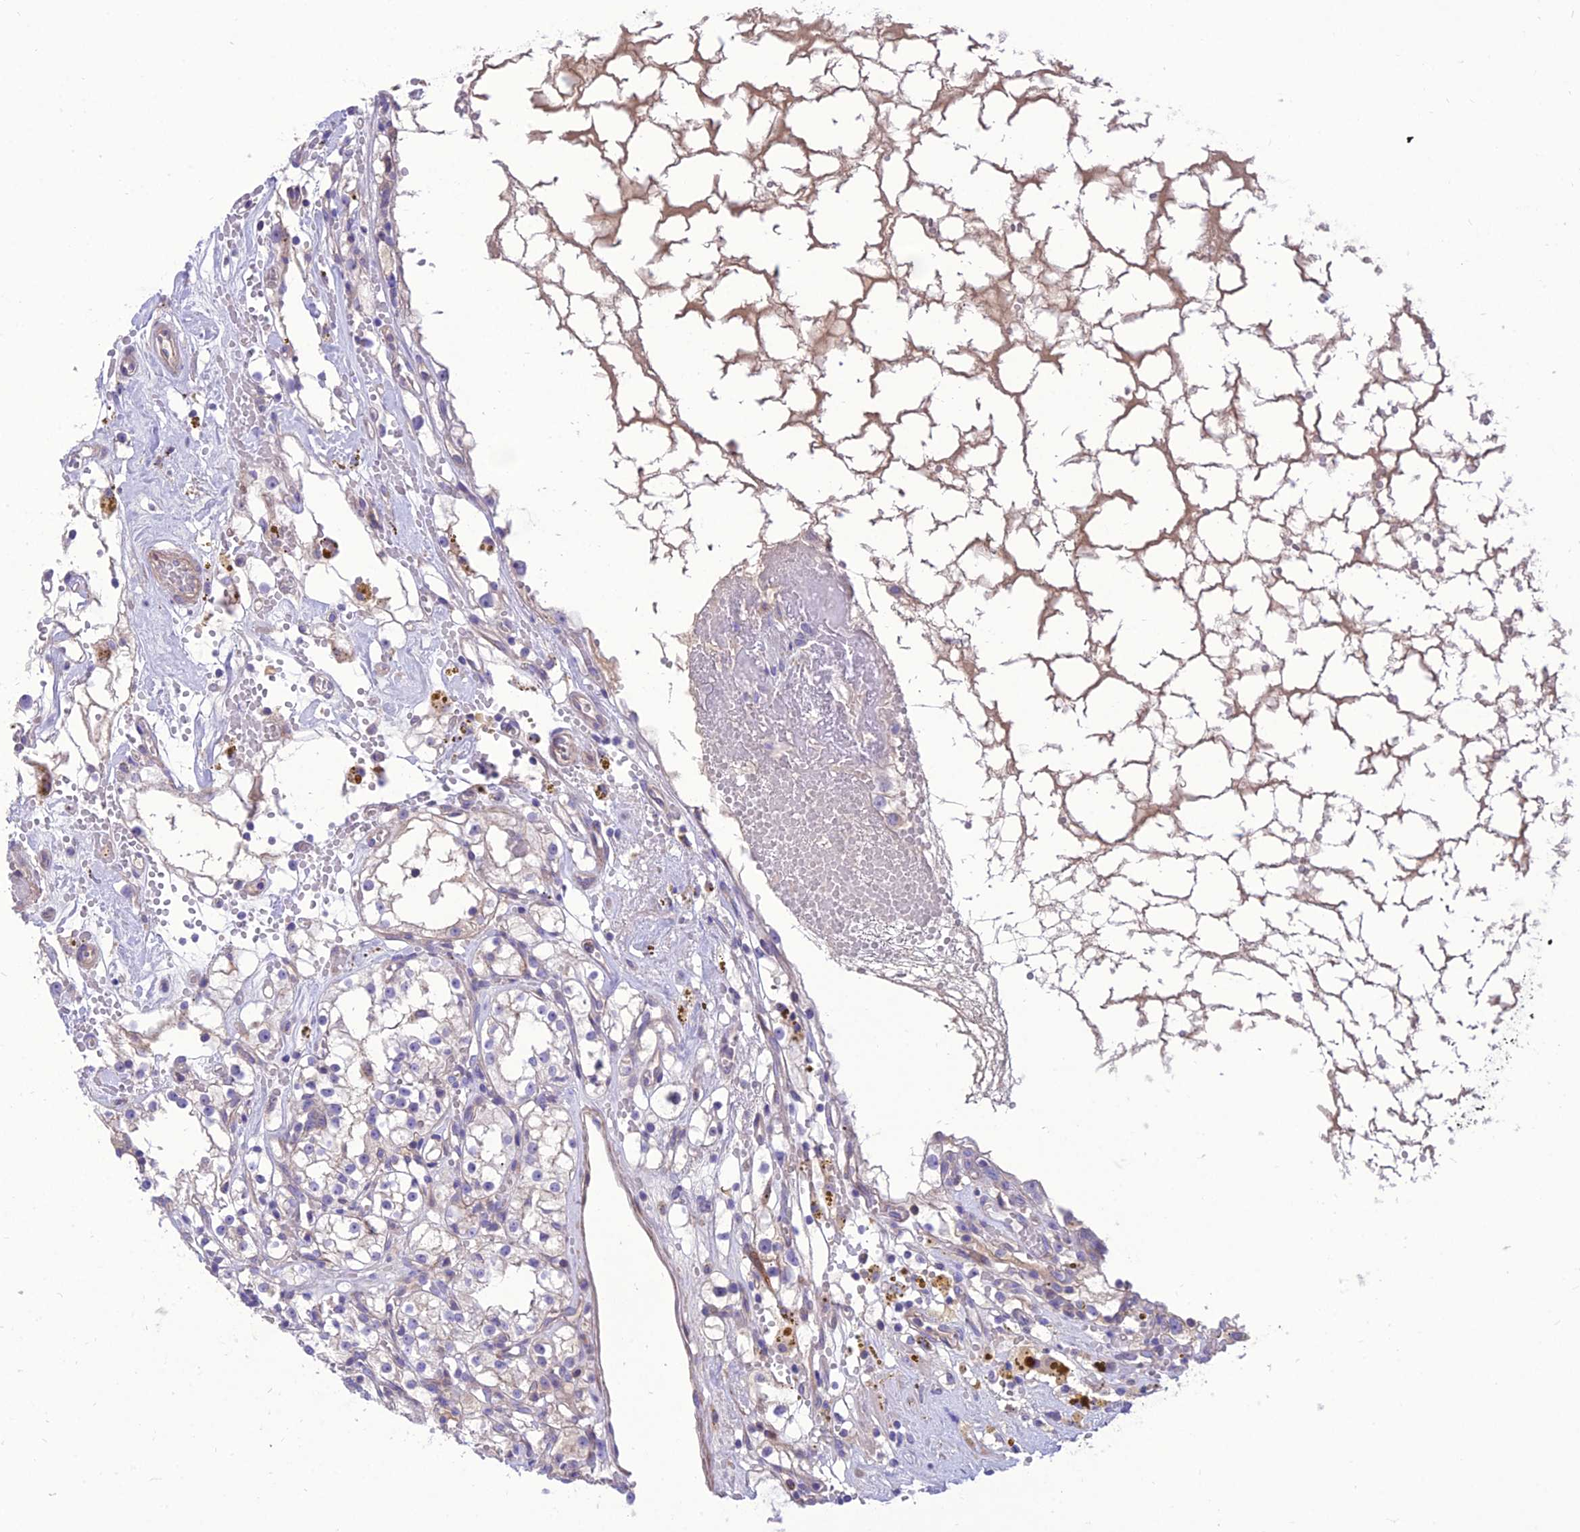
{"staining": {"intensity": "weak", "quantity": "<25%", "location": "cytoplasmic/membranous"}, "tissue": "renal cancer", "cell_type": "Tumor cells", "image_type": "cancer", "snomed": [{"axis": "morphology", "description": "Adenocarcinoma, NOS"}, {"axis": "topography", "description": "Kidney"}], "caption": "Immunohistochemistry of human renal adenocarcinoma shows no staining in tumor cells.", "gene": "TEKT3", "patient": {"sex": "male", "age": 56}}